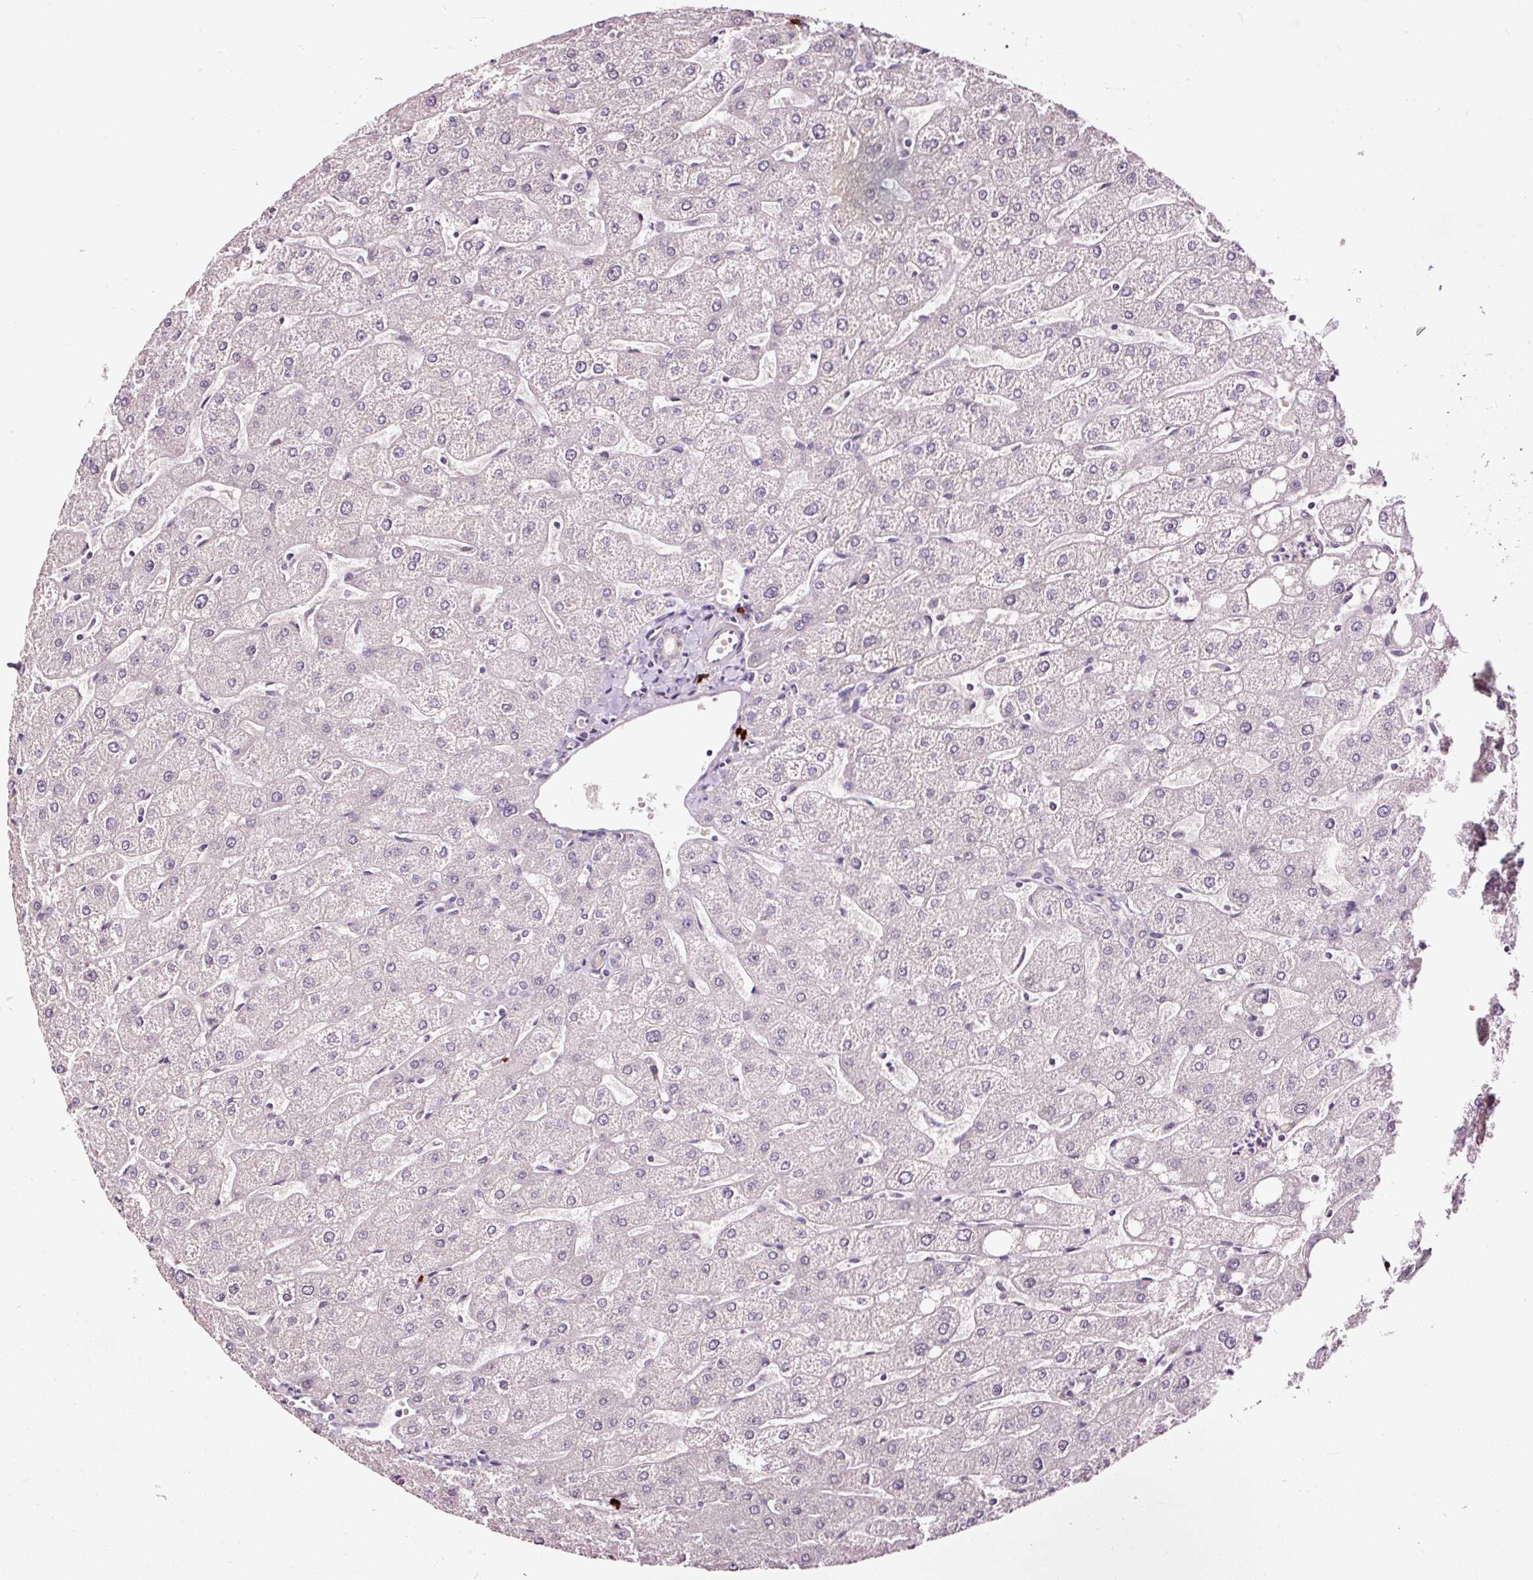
{"staining": {"intensity": "negative", "quantity": "none", "location": "none"}, "tissue": "liver", "cell_type": "Cholangiocytes", "image_type": "normal", "snomed": [{"axis": "morphology", "description": "Normal tissue, NOS"}, {"axis": "topography", "description": "Liver"}], "caption": "Photomicrograph shows no protein expression in cholangiocytes of normal liver.", "gene": "UTP14A", "patient": {"sex": "male", "age": 67}}